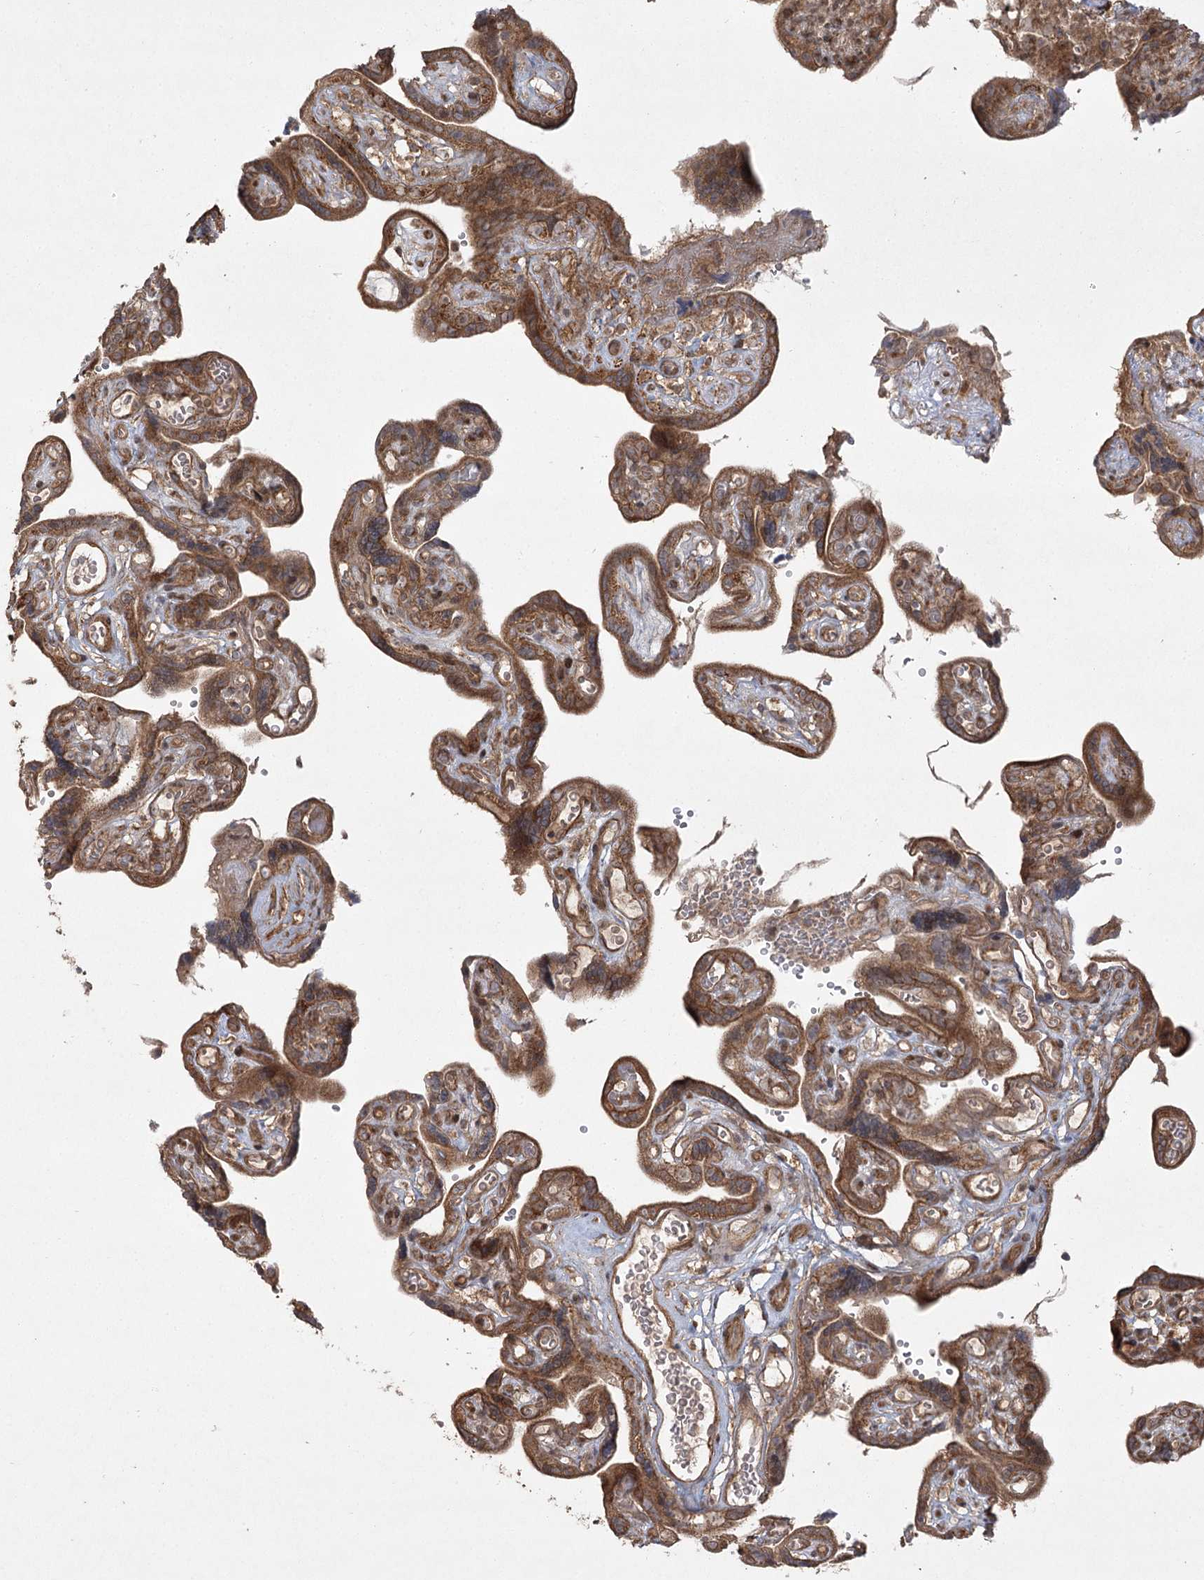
{"staining": {"intensity": "moderate", "quantity": ">75%", "location": "cytoplasmic/membranous,nuclear"}, "tissue": "placenta", "cell_type": "Decidual cells", "image_type": "normal", "snomed": [{"axis": "morphology", "description": "Normal tissue, NOS"}, {"axis": "topography", "description": "Placenta"}], "caption": "Decidual cells show moderate cytoplasmic/membranous,nuclear expression in approximately >75% of cells in unremarkable placenta.", "gene": "CPLANE1", "patient": {"sex": "female", "age": 30}}